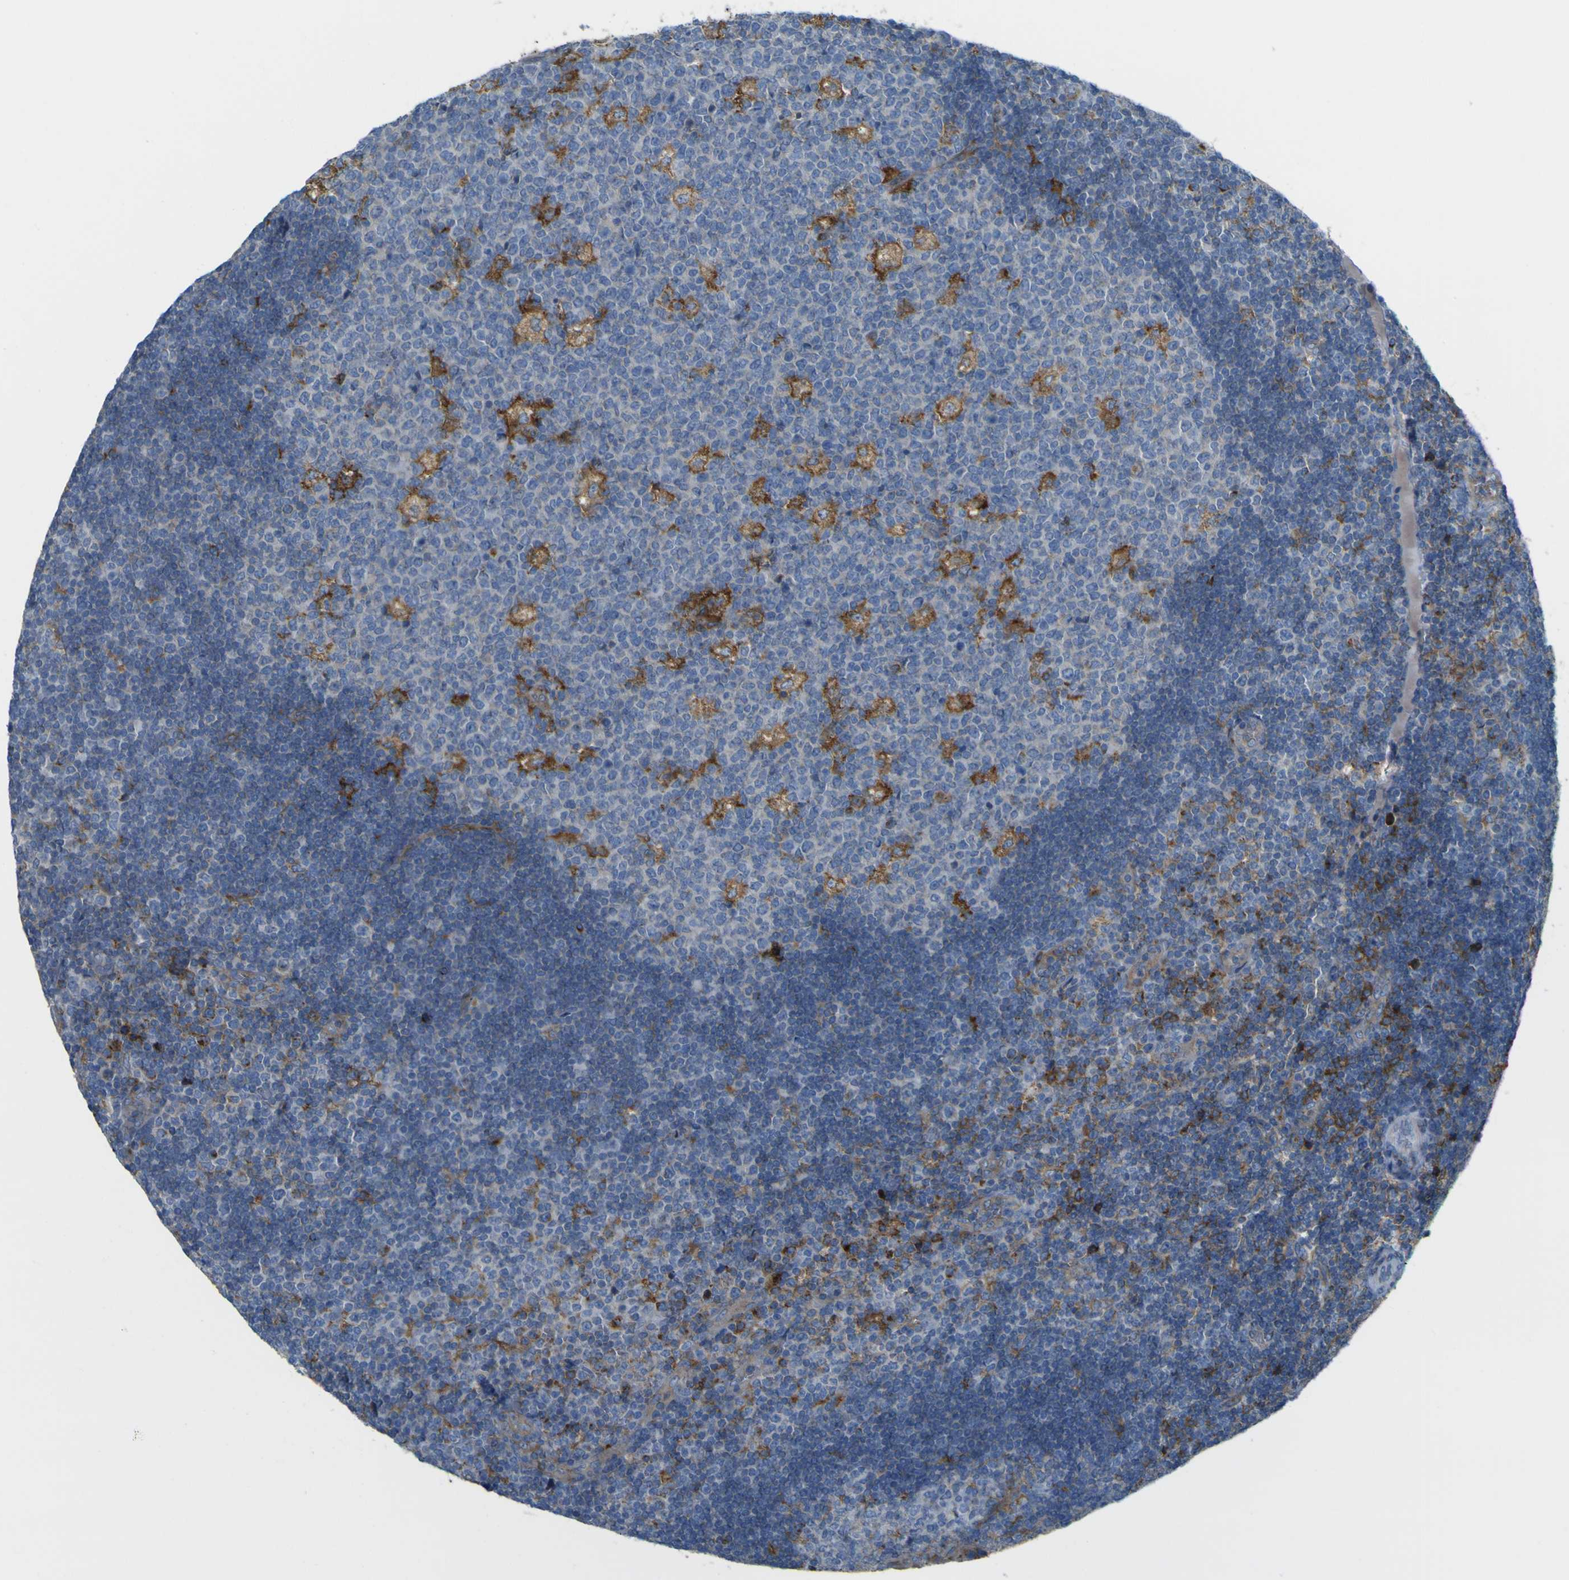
{"staining": {"intensity": "moderate", "quantity": "<25%", "location": "cytoplasmic/membranous"}, "tissue": "lymph node", "cell_type": "Germinal center cells", "image_type": "normal", "snomed": [{"axis": "morphology", "description": "Normal tissue, NOS"}, {"axis": "topography", "description": "Lymph node"}, {"axis": "topography", "description": "Salivary gland"}], "caption": "Lymph node was stained to show a protein in brown. There is low levels of moderate cytoplasmic/membranous staining in about <25% of germinal center cells. The staining was performed using DAB, with brown indicating positive protein expression. Nuclei are stained blue with hematoxylin.", "gene": "IGF2R", "patient": {"sex": "male", "age": 8}}